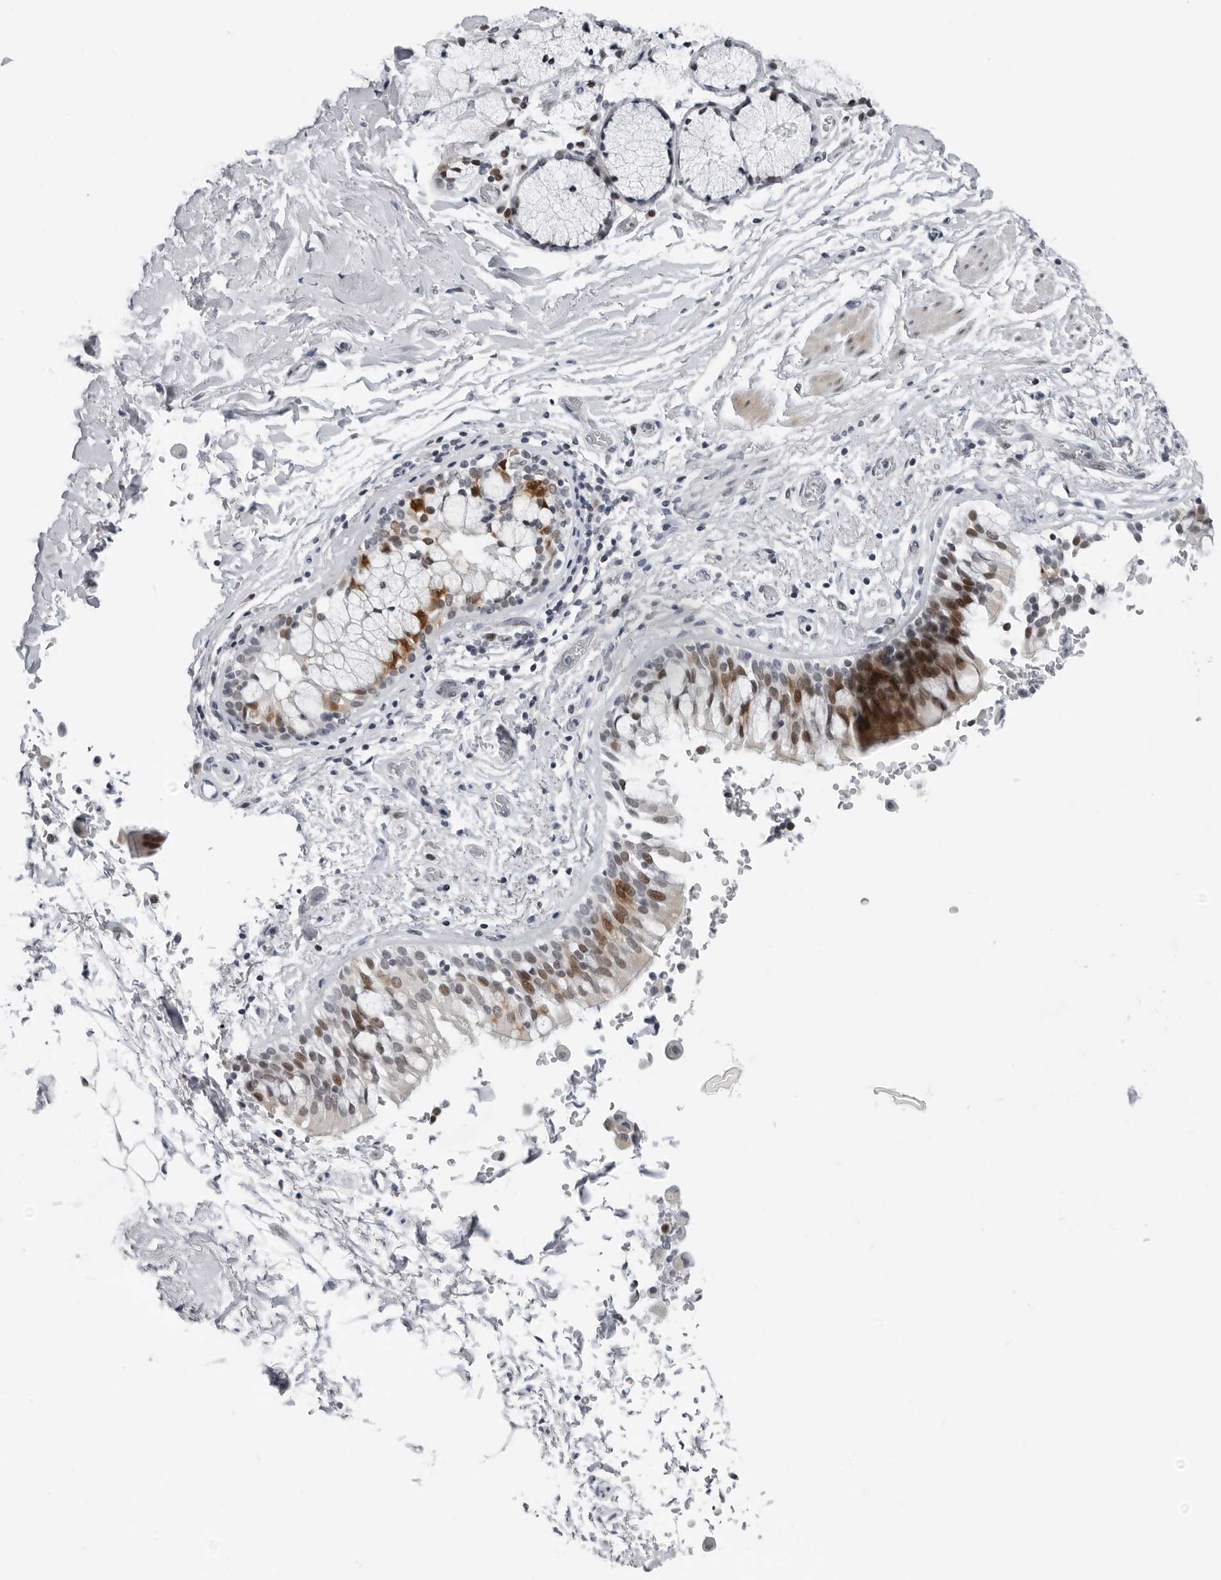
{"staining": {"intensity": "moderate", "quantity": "25%-75%", "location": "nuclear"}, "tissue": "bronchus", "cell_type": "Respiratory epithelial cells", "image_type": "normal", "snomed": [{"axis": "morphology", "description": "Normal tissue, NOS"}, {"axis": "morphology", "description": "Inflammation, NOS"}, {"axis": "topography", "description": "Cartilage tissue"}, {"axis": "topography", "description": "Bronchus"}, {"axis": "topography", "description": "Lung"}], "caption": "IHC histopathology image of benign bronchus: bronchus stained using immunohistochemistry reveals medium levels of moderate protein expression localized specifically in the nuclear of respiratory epithelial cells, appearing as a nuclear brown color.", "gene": "PPP1R42", "patient": {"sex": "female", "age": 64}}